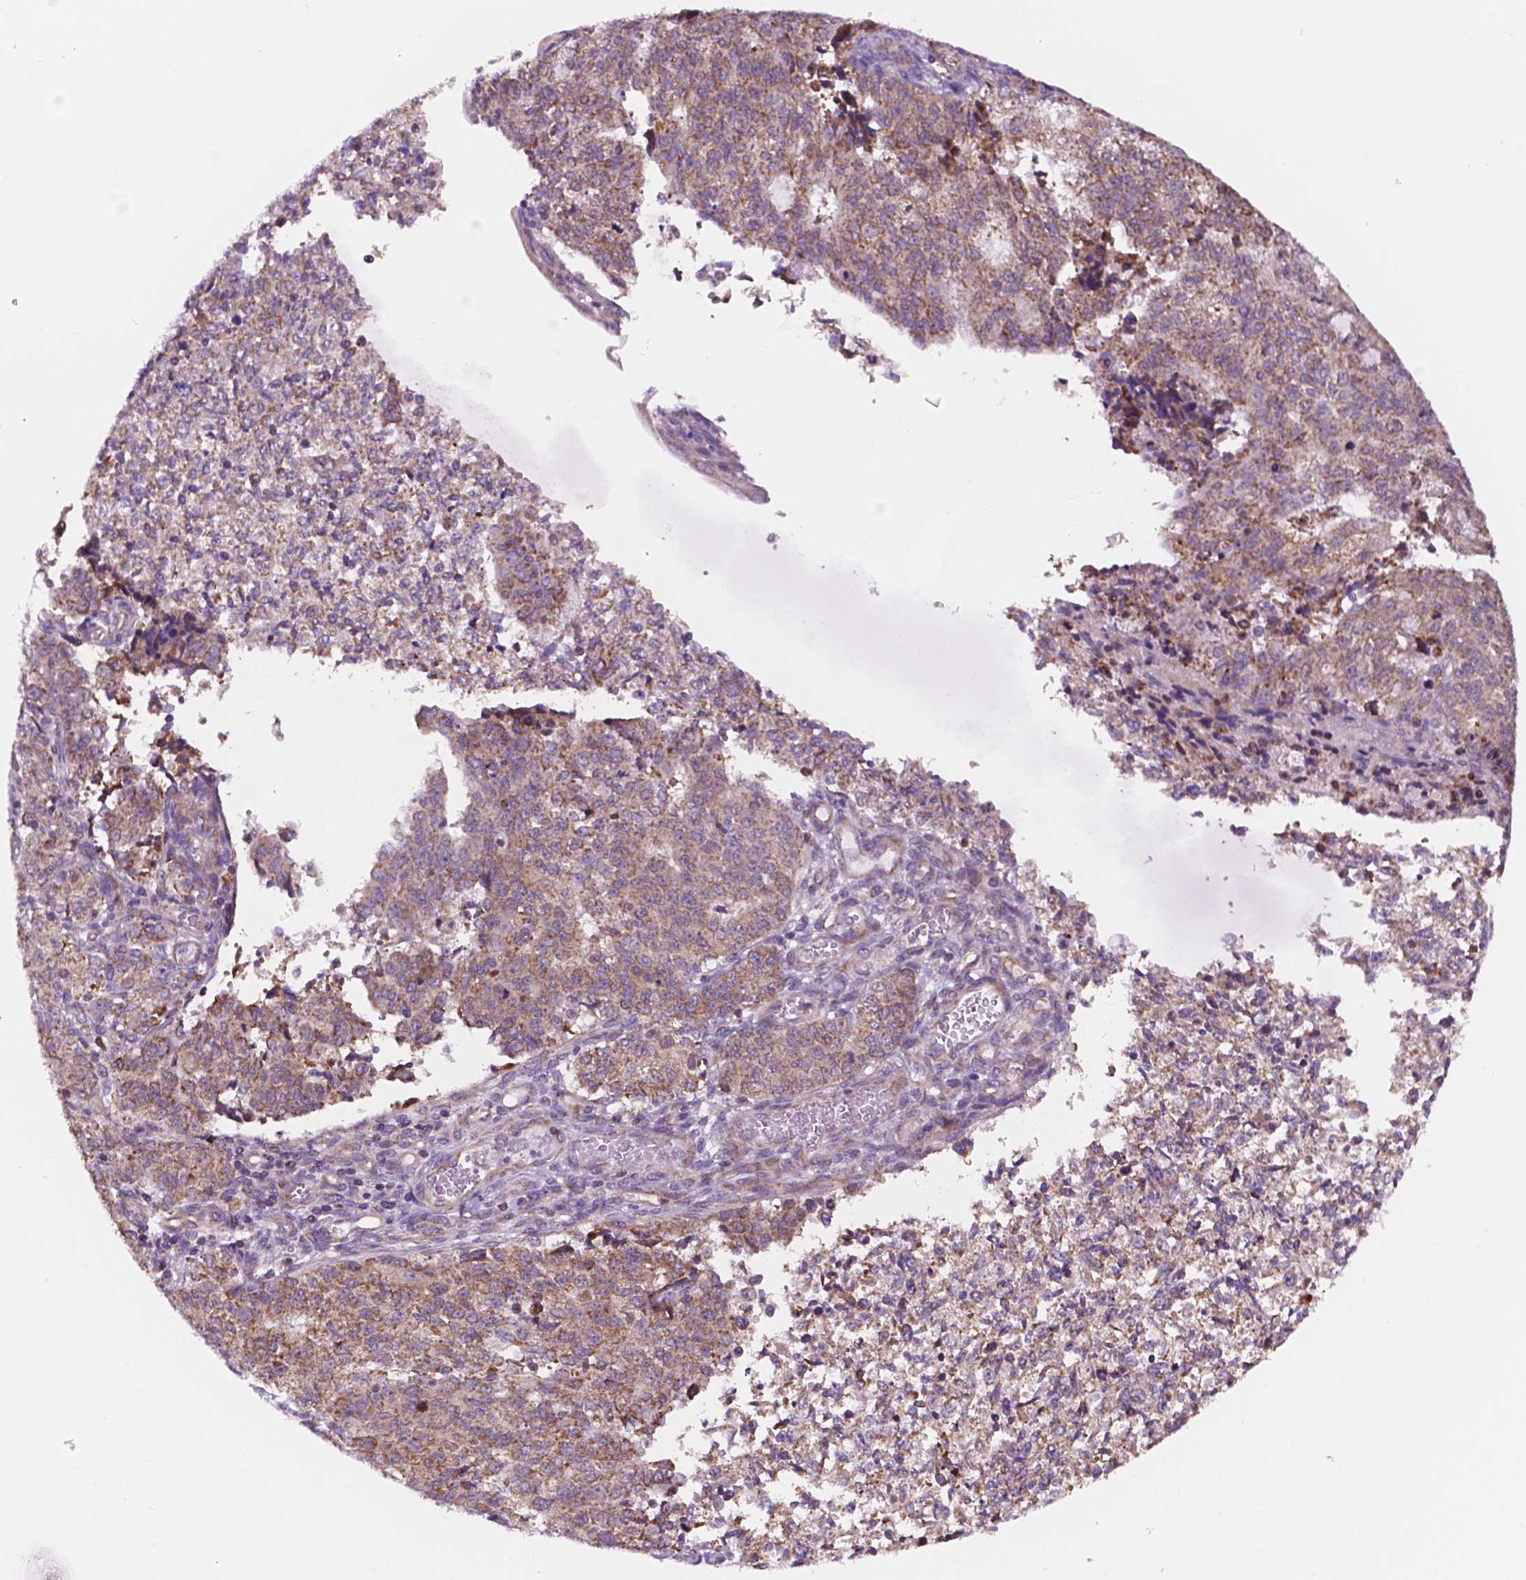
{"staining": {"intensity": "weak", "quantity": ">75%", "location": "cytoplasmic/membranous"}, "tissue": "endometrial cancer", "cell_type": "Tumor cells", "image_type": "cancer", "snomed": [{"axis": "morphology", "description": "Adenocarcinoma, NOS"}, {"axis": "topography", "description": "Endometrium"}], "caption": "Endometrial adenocarcinoma stained for a protein (brown) shows weak cytoplasmic/membranous positive staining in approximately >75% of tumor cells.", "gene": "GEMIN4", "patient": {"sex": "female", "age": 50}}